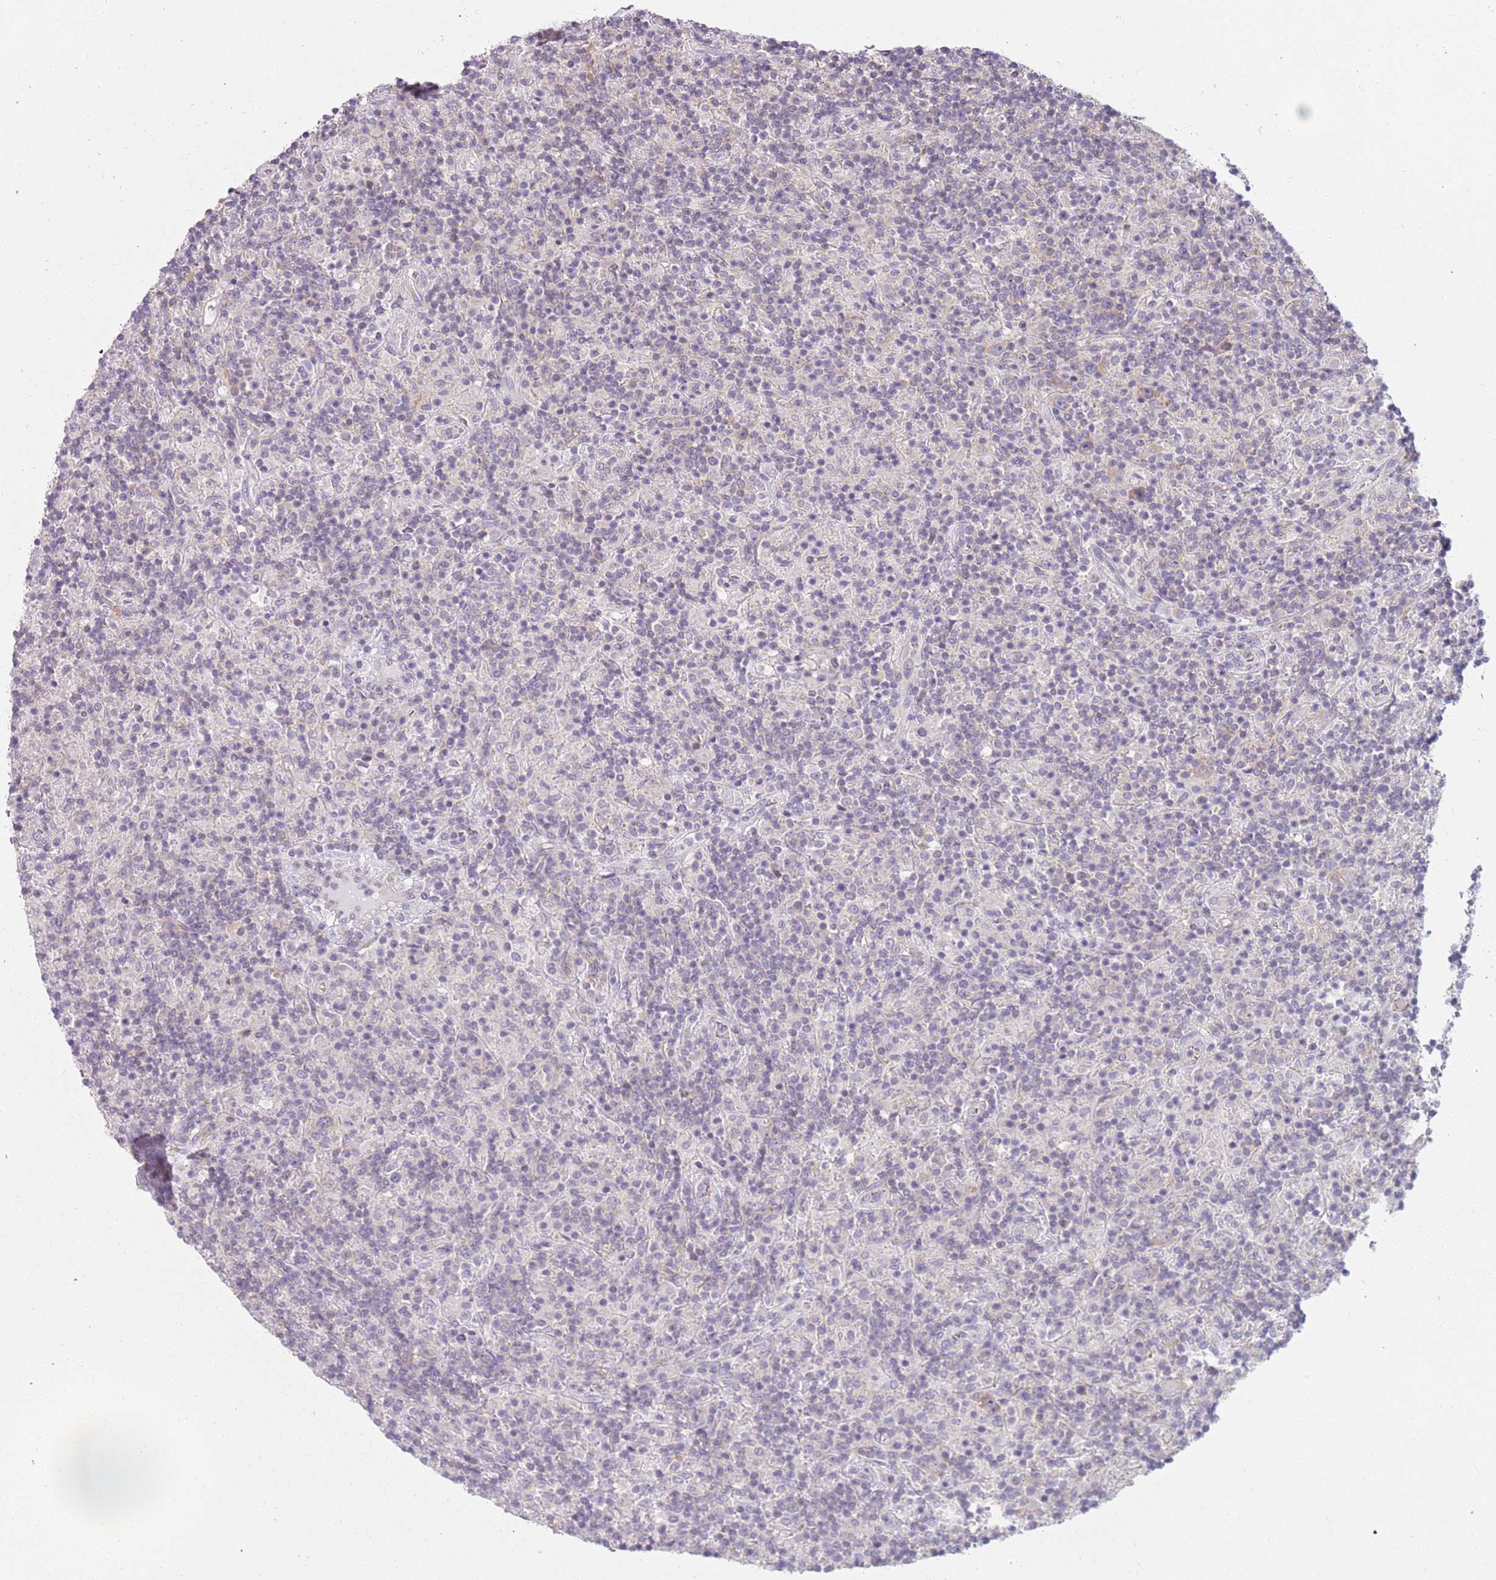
{"staining": {"intensity": "negative", "quantity": "none", "location": "none"}, "tissue": "lymphoma", "cell_type": "Tumor cells", "image_type": "cancer", "snomed": [{"axis": "morphology", "description": "Hodgkin's disease, NOS"}, {"axis": "topography", "description": "Lymph node"}], "caption": "Image shows no significant protein expression in tumor cells of Hodgkin's disease. (DAB (3,3'-diaminobenzidine) immunohistochemistry, high magnification).", "gene": "SLC26A6", "patient": {"sex": "male", "age": 70}}